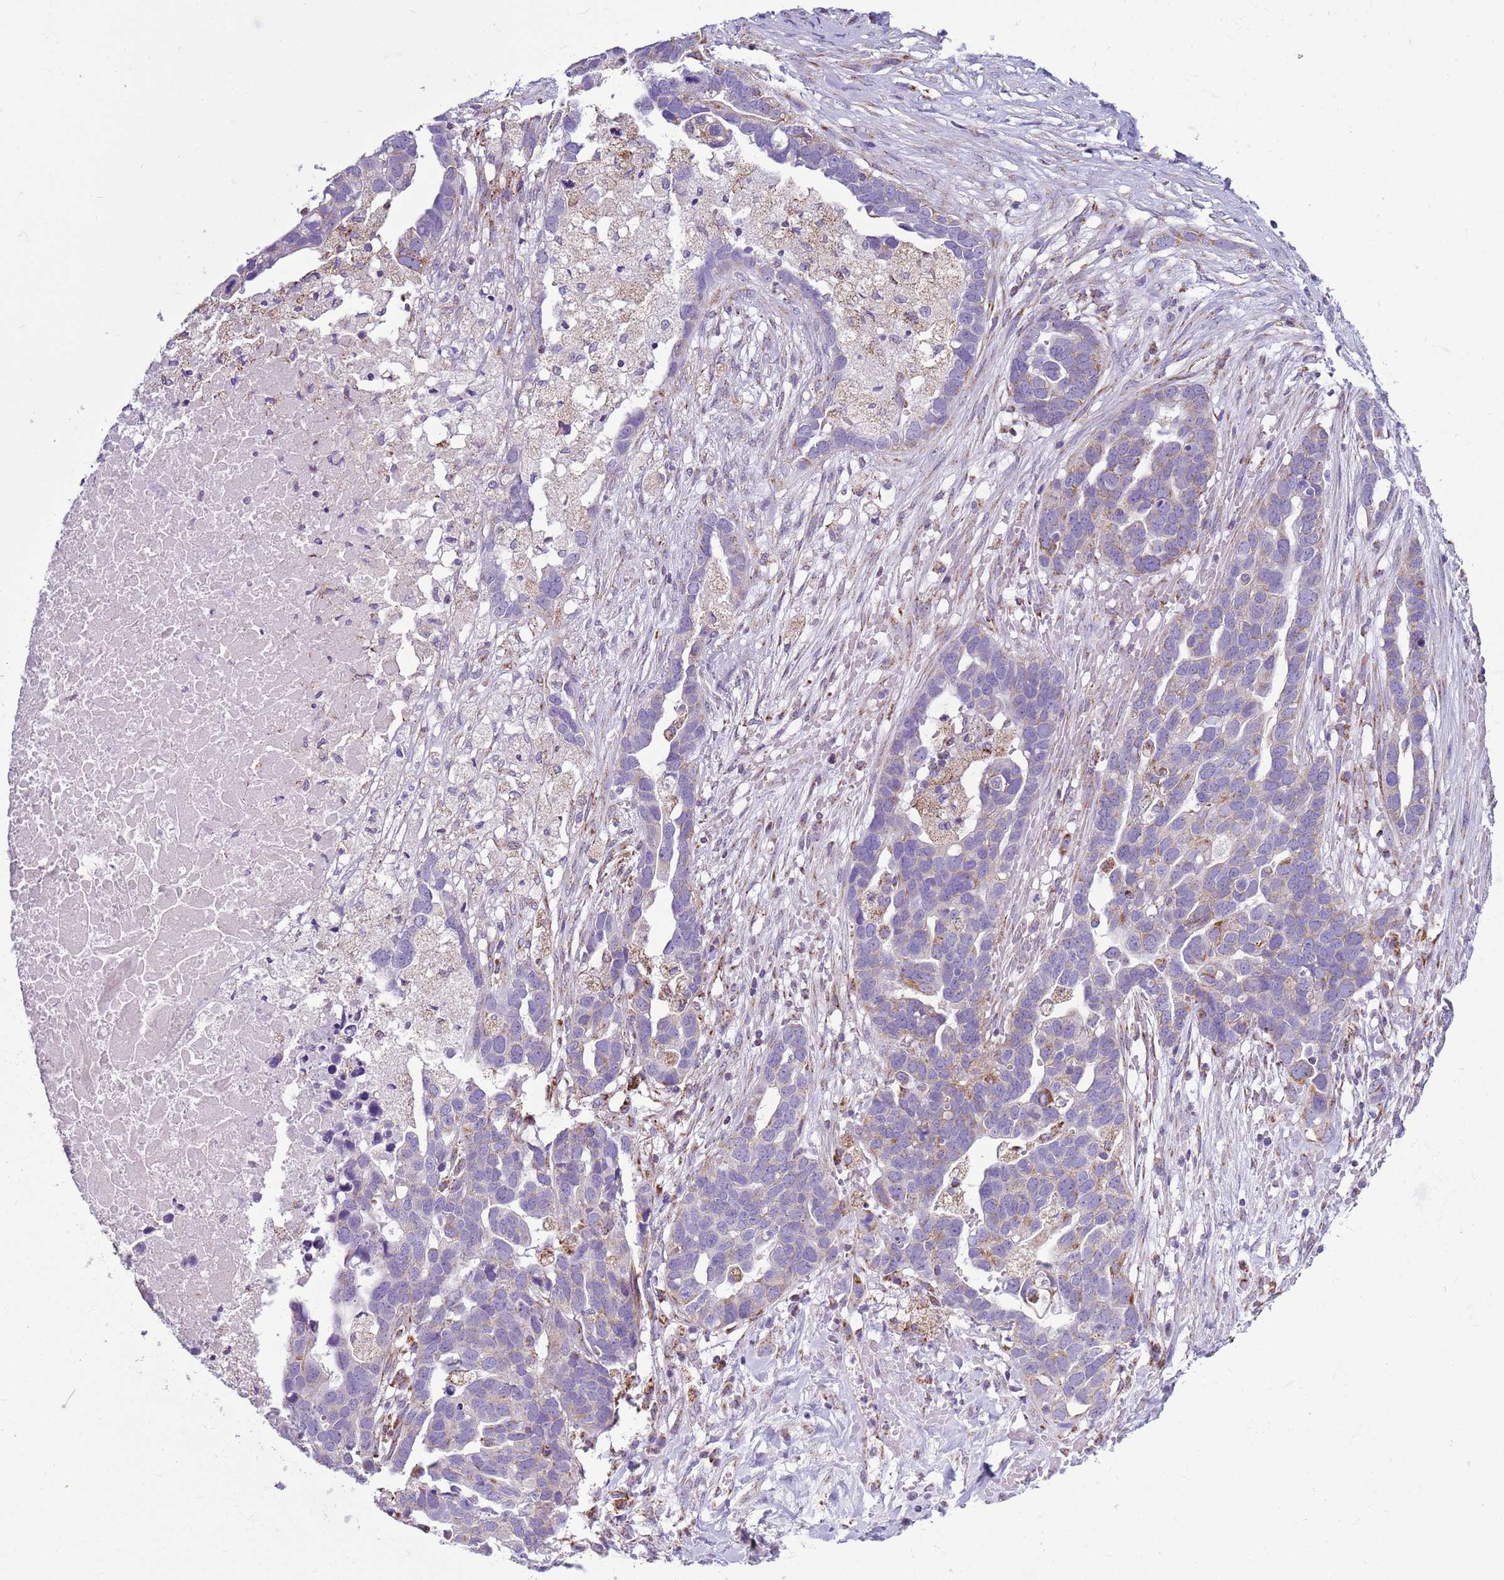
{"staining": {"intensity": "weak", "quantity": "<25%", "location": "cytoplasmic/membranous"}, "tissue": "ovarian cancer", "cell_type": "Tumor cells", "image_type": "cancer", "snomed": [{"axis": "morphology", "description": "Cystadenocarcinoma, serous, NOS"}, {"axis": "topography", "description": "Ovary"}], "caption": "Tumor cells show no significant expression in ovarian cancer. (Stains: DAB immunohistochemistry with hematoxylin counter stain, Microscopy: brightfield microscopy at high magnification).", "gene": "NCALD", "patient": {"sex": "female", "age": 54}}